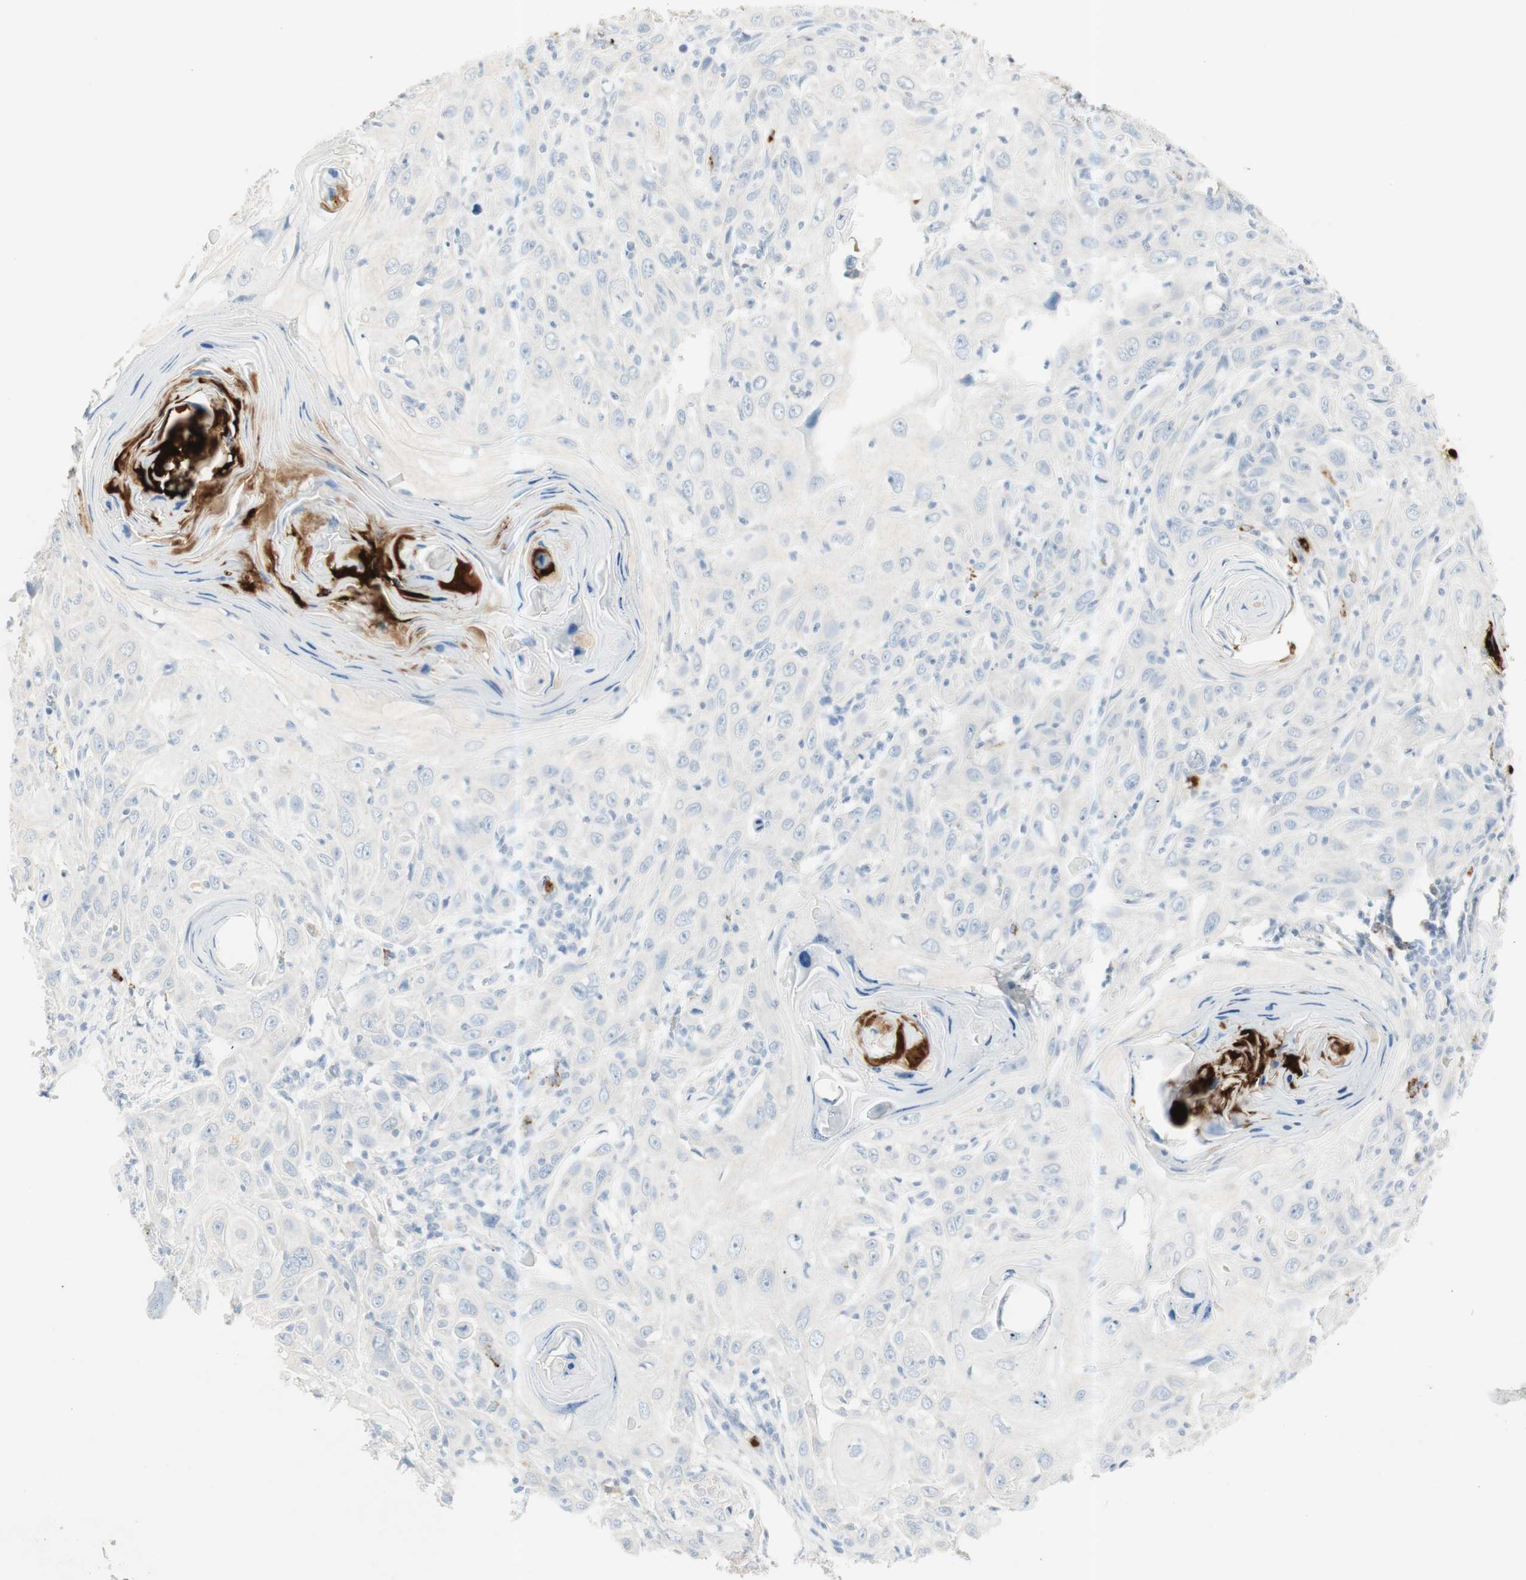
{"staining": {"intensity": "negative", "quantity": "none", "location": "none"}, "tissue": "skin cancer", "cell_type": "Tumor cells", "image_type": "cancer", "snomed": [{"axis": "morphology", "description": "Squamous cell carcinoma, NOS"}, {"axis": "topography", "description": "Skin"}], "caption": "High magnification brightfield microscopy of skin cancer stained with DAB (3,3'-diaminobenzidine) (brown) and counterstained with hematoxylin (blue): tumor cells show no significant staining.", "gene": "PRTN3", "patient": {"sex": "female", "age": 88}}